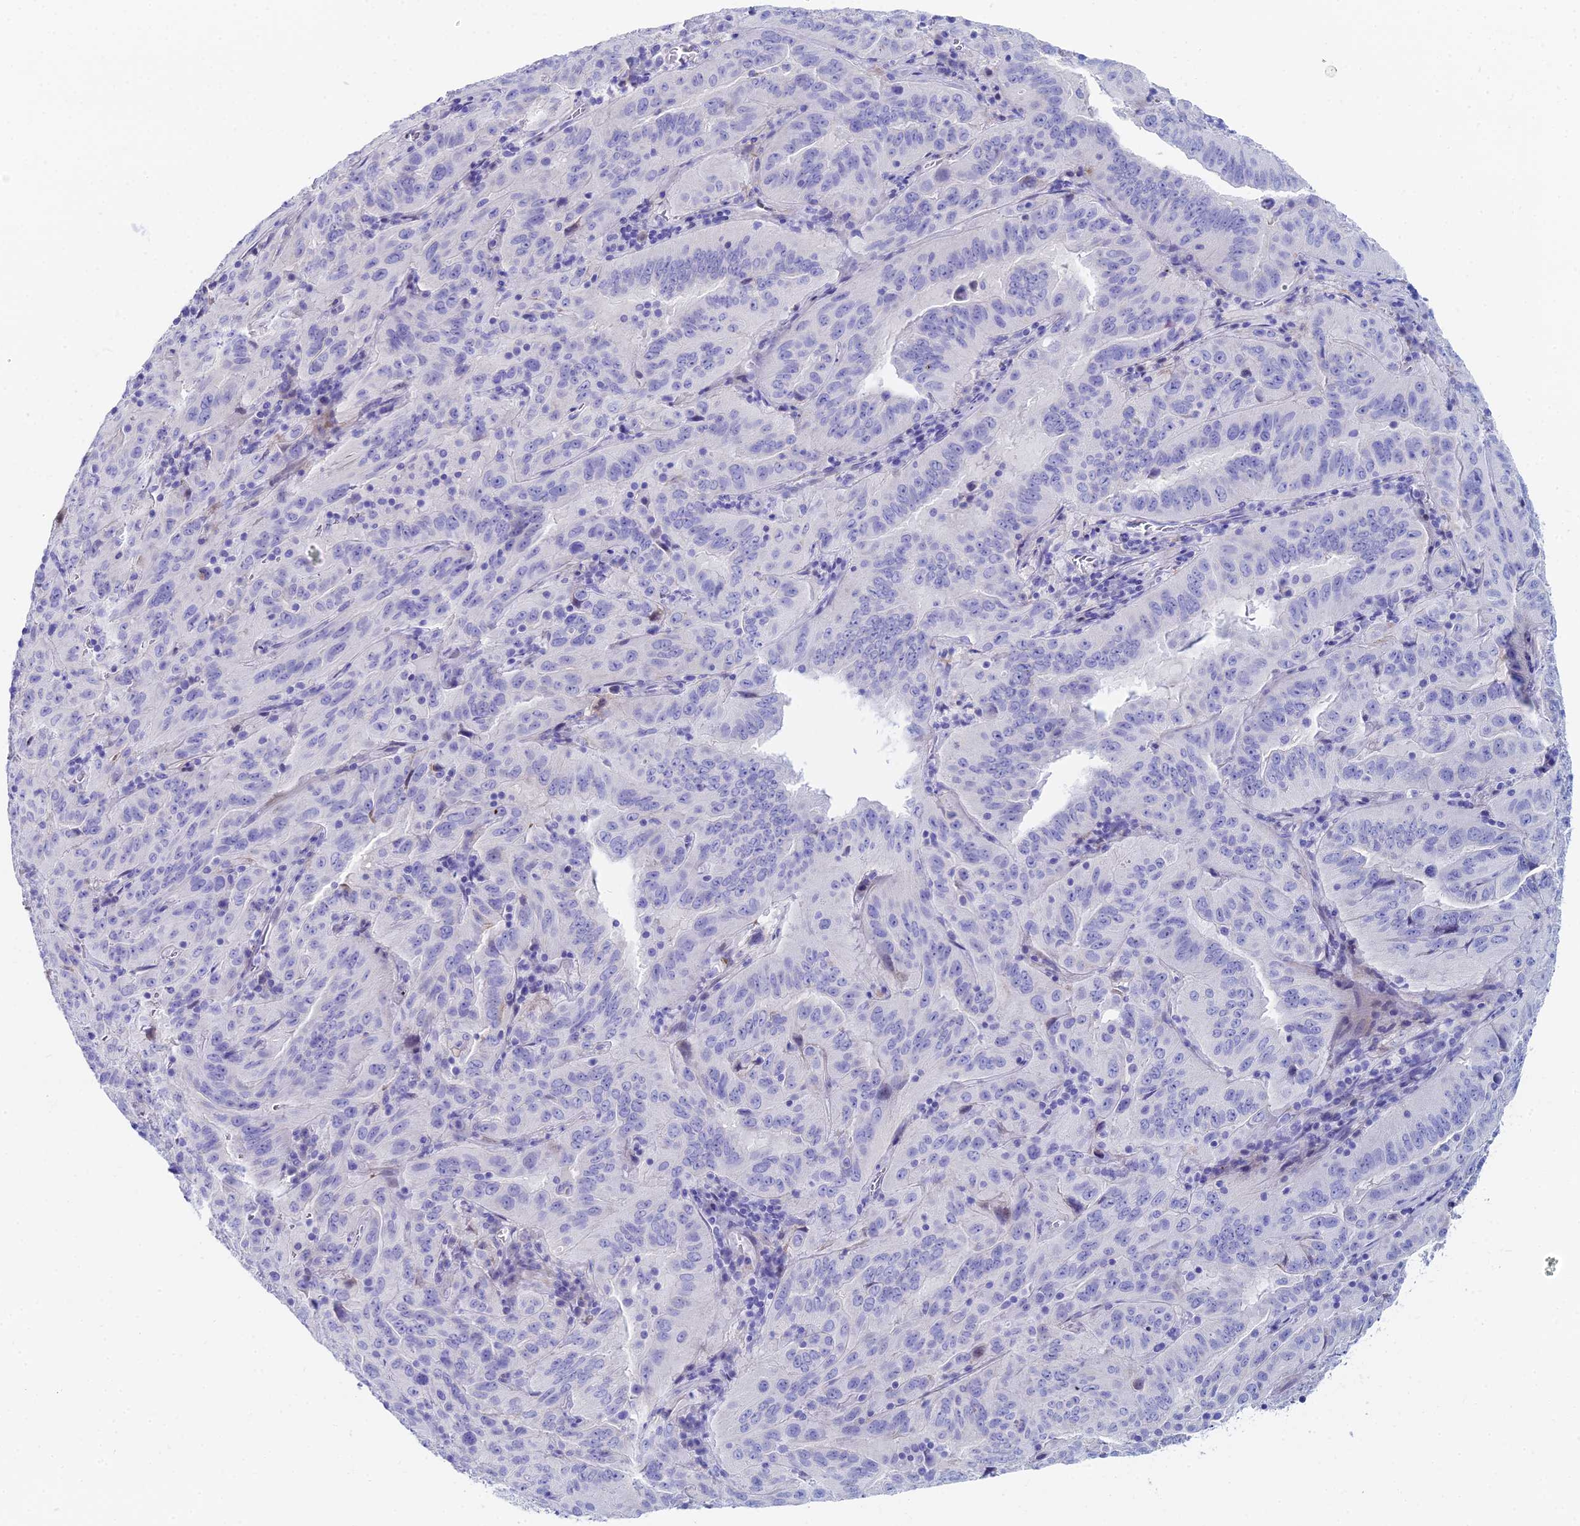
{"staining": {"intensity": "negative", "quantity": "none", "location": "none"}, "tissue": "pancreatic cancer", "cell_type": "Tumor cells", "image_type": "cancer", "snomed": [{"axis": "morphology", "description": "Adenocarcinoma, NOS"}, {"axis": "topography", "description": "Pancreas"}], "caption": "High magnification brightfield microscopy of adenocarcinoma (pancreatic) stained with DAB (3,3'-diaminobenzidine) (brown) and counterstained with hematoxylin (blue): tumor cells show no significant staining. Brightfield microscopy of immunohistochemistry (IHC) stained with DAB (3,3'-diaminobenzidine) (brown) and hematoxylin (blue), captured at high magnification.", "gene": "HSPA1L", "patient": {"sex": "male", "age": 63}}